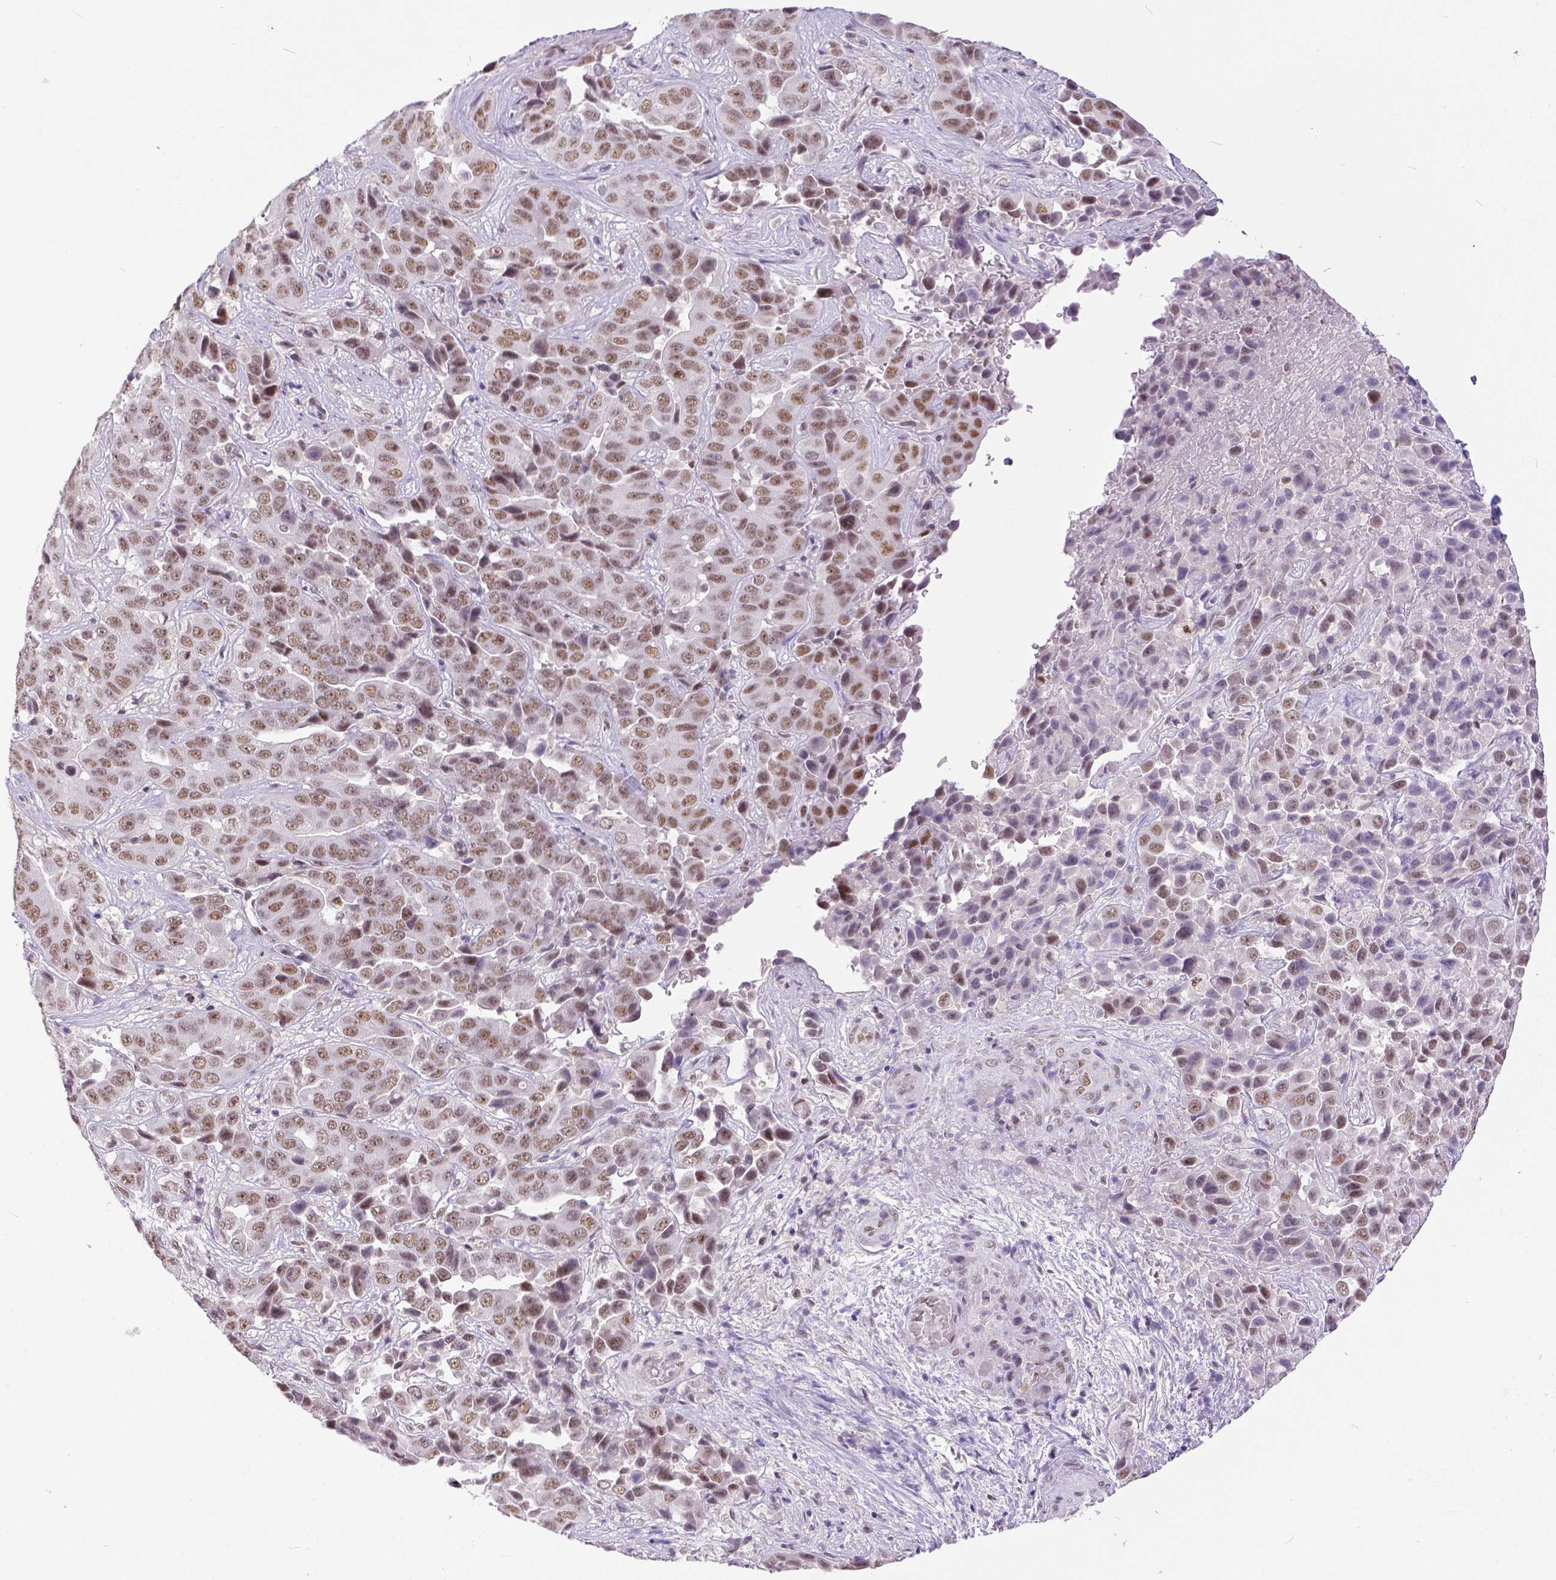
{"staining": {"intensity": "weak", "quantity": ">75%", "location": "nuclear"}, "tissue": "liver cancer", "cell_type": "Tumor cells", "image_type": "cancer", "snomed": [{"axis": "morphology", "description": "Cholangiocarcinoma"}, {"axis": "topography", "description": "Liver"}], "caption": "The histopathology image shows a brown stain indicating the presence of a protein in the nuclear of tumor cells in cholangiocarcinoma (liver). The protein of interest is stained brown, and the nuclei are stained in blue (DAB (3,3'-diaminobenzidine) IHC with brightfield microscopy, high magnification).", "gene": "ERCC1", "patient": {"sex": "female", "age": 52}}